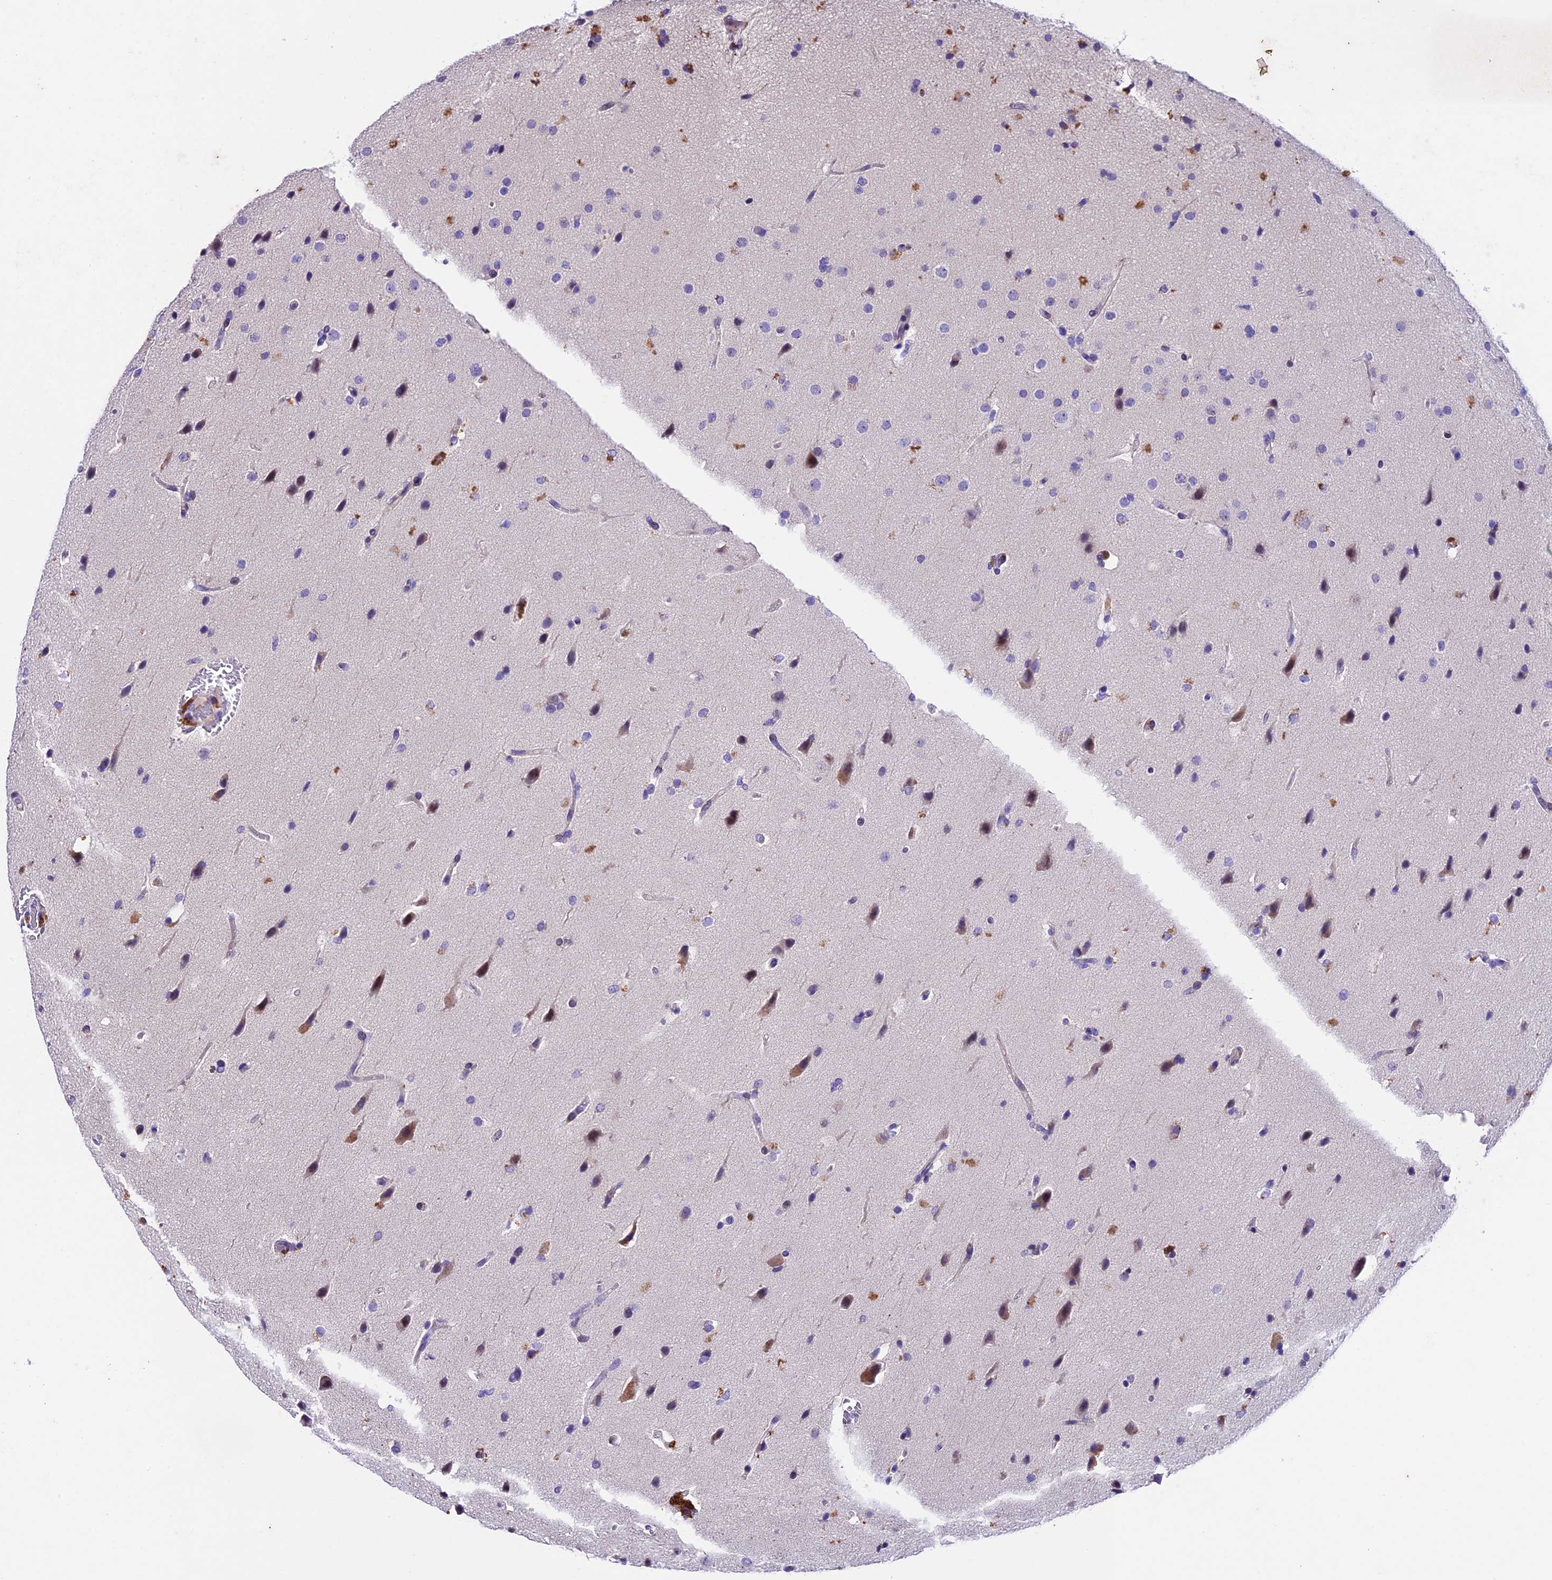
{"staining": {"intensity": "negative", "quantity": "none", "location": "none"}, "tissue": "glioma", "cell_type": "Tumor cells", "image_type": "cancer", "snomed": [{"axis": "morphology", "description": "Glioma, malignant, Low grade"}, {"axis": "topography", "description": "Brain"}], "caption": "Immunohistochemistry (IHC) image of neoplastic tissue: glioma stained with DAB (3,3'-diaminobenzidine) exhibits no significant protein positivity in tumor cells. The staining is performed using DAB brown chromogen with nuclei counter-stained in using hematoxylin.", "gene": "IFT140", "patient": {"sex": "female", "age": 37}}